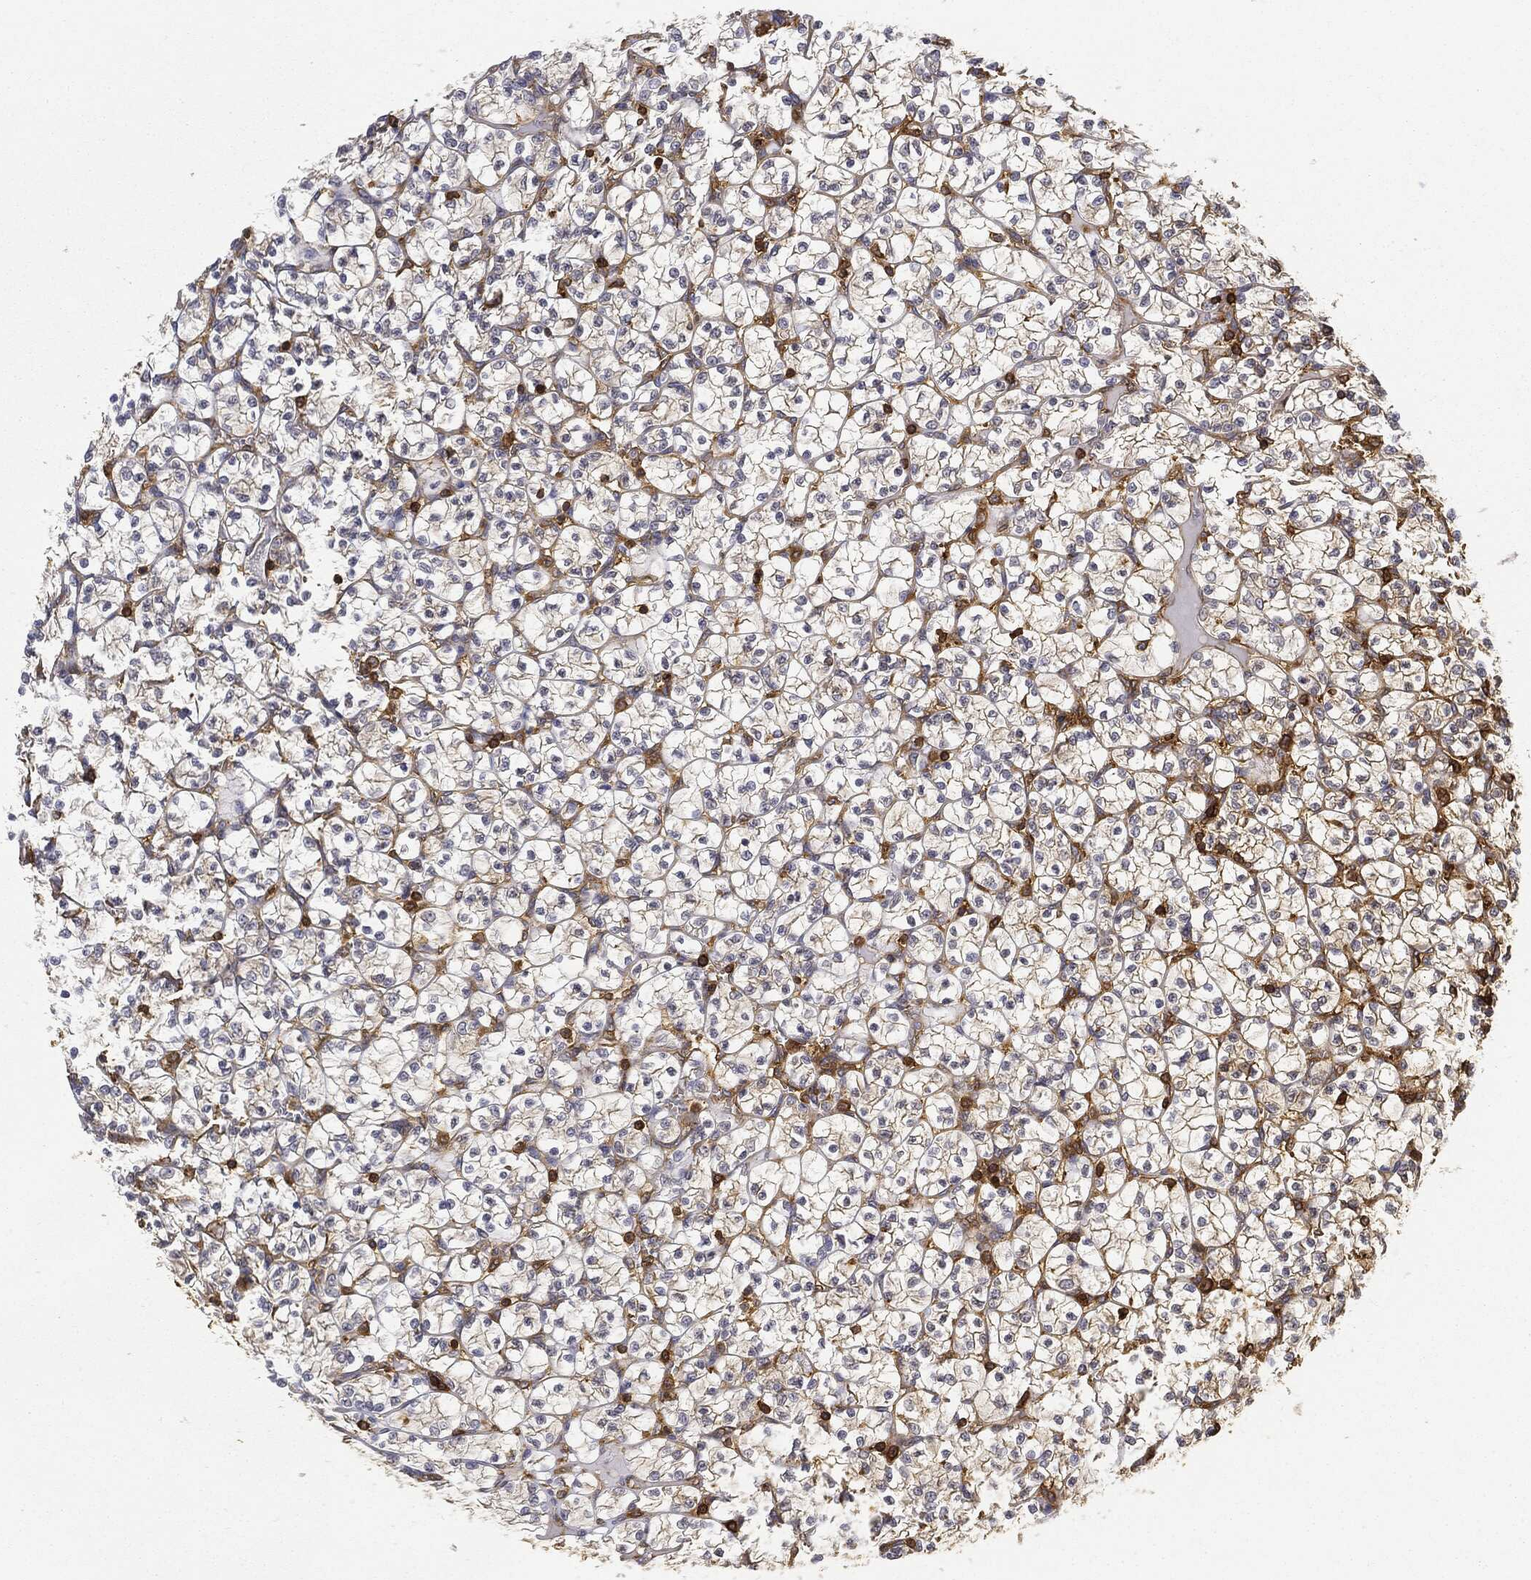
{"staining": {"intensity": "strong", "quantity": "25%-75%", "location": "cytoplasmic/membranous"}, "tissue": "renal cancer", "cell_type": "Tumor cells", "image_type": "cancer", "snomed": [{"axis": "morphology", "description": "Adenocarcinoma, NOS"}, {"axis": "topography", "description": "Kidney"}], "caption": "Adenocarcinoma (renal) stained with a protein marker demonstrates strong staining in tumor cells.", "gene": "WDR1", "patient": {"sex": "female", "age": 89}}